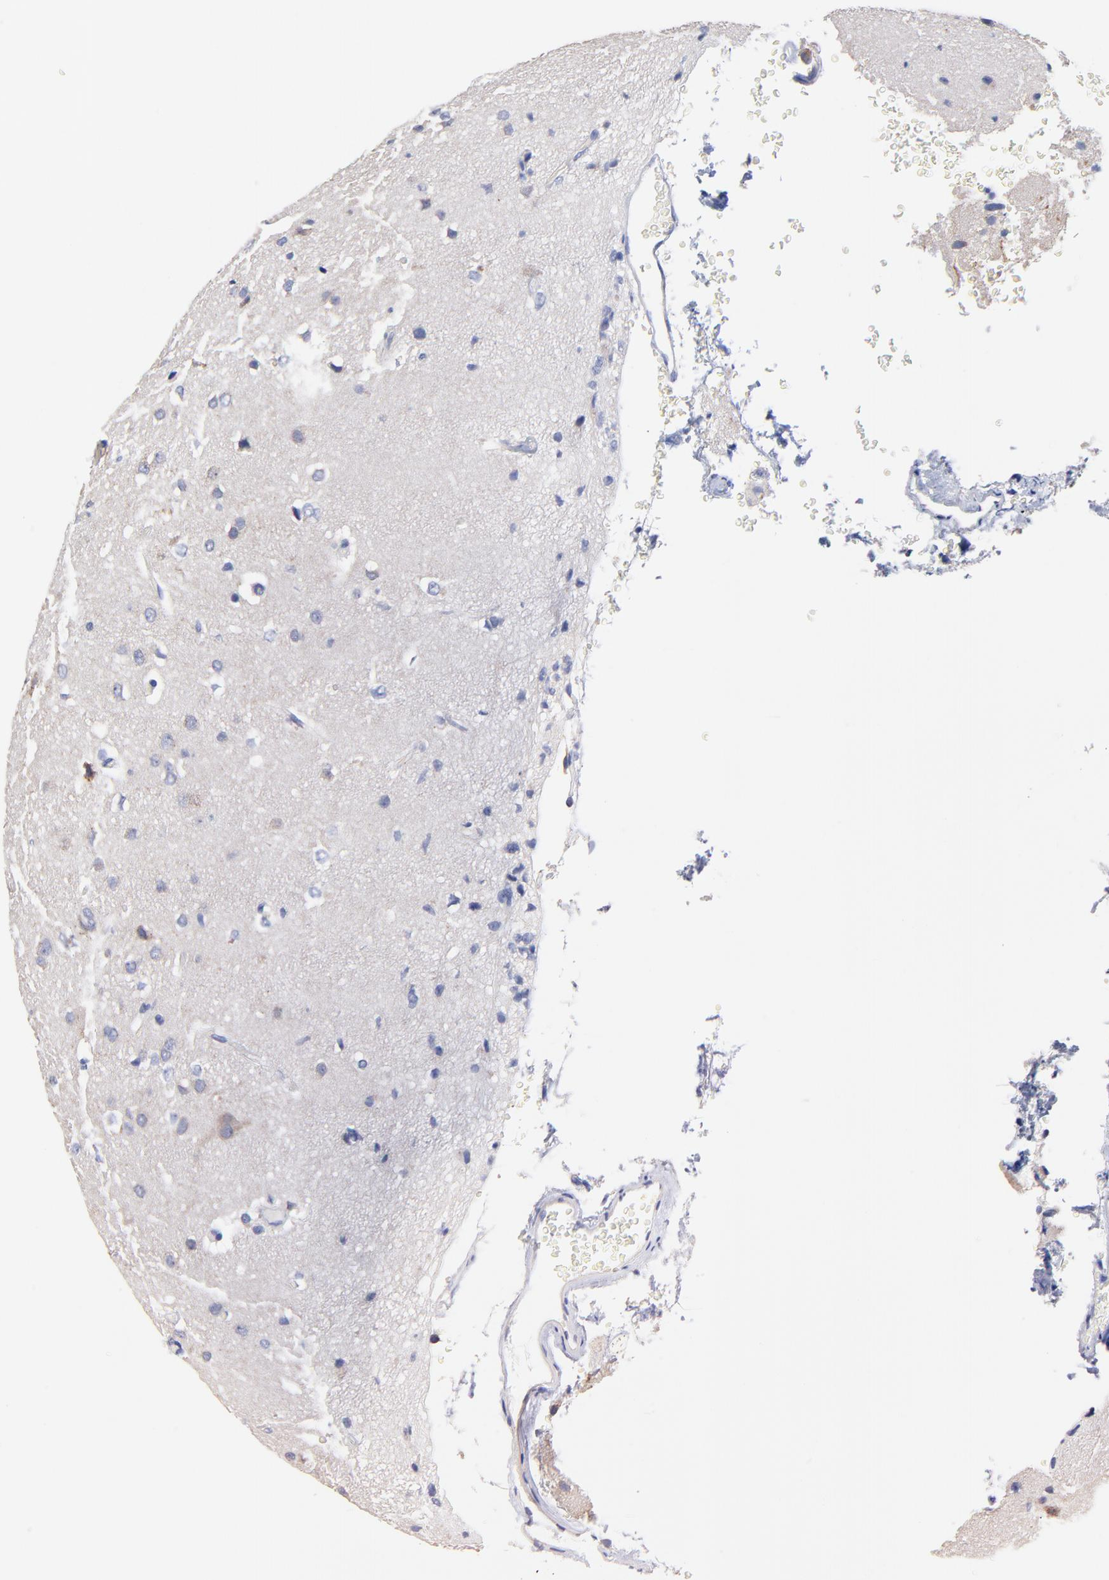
{"staining": {"intensity": "negative", "quantity": "none", "location": "none"}, "tissue": "glioma", "cell_type": "Tumor cells", "image_type": "cancer", "snomed": [{"axis": "morphology", "description": "Glioma, malignant, High grade"}, {"axis": "topography", "description": "Brain"}], "caption": "Tumor cells show no significant protein expression in glioma. (Immunohistochemistry, brightfield microscopy, high magnification).", "gene": "TWNK", "patient": {"sex": "male", "age": 68}}